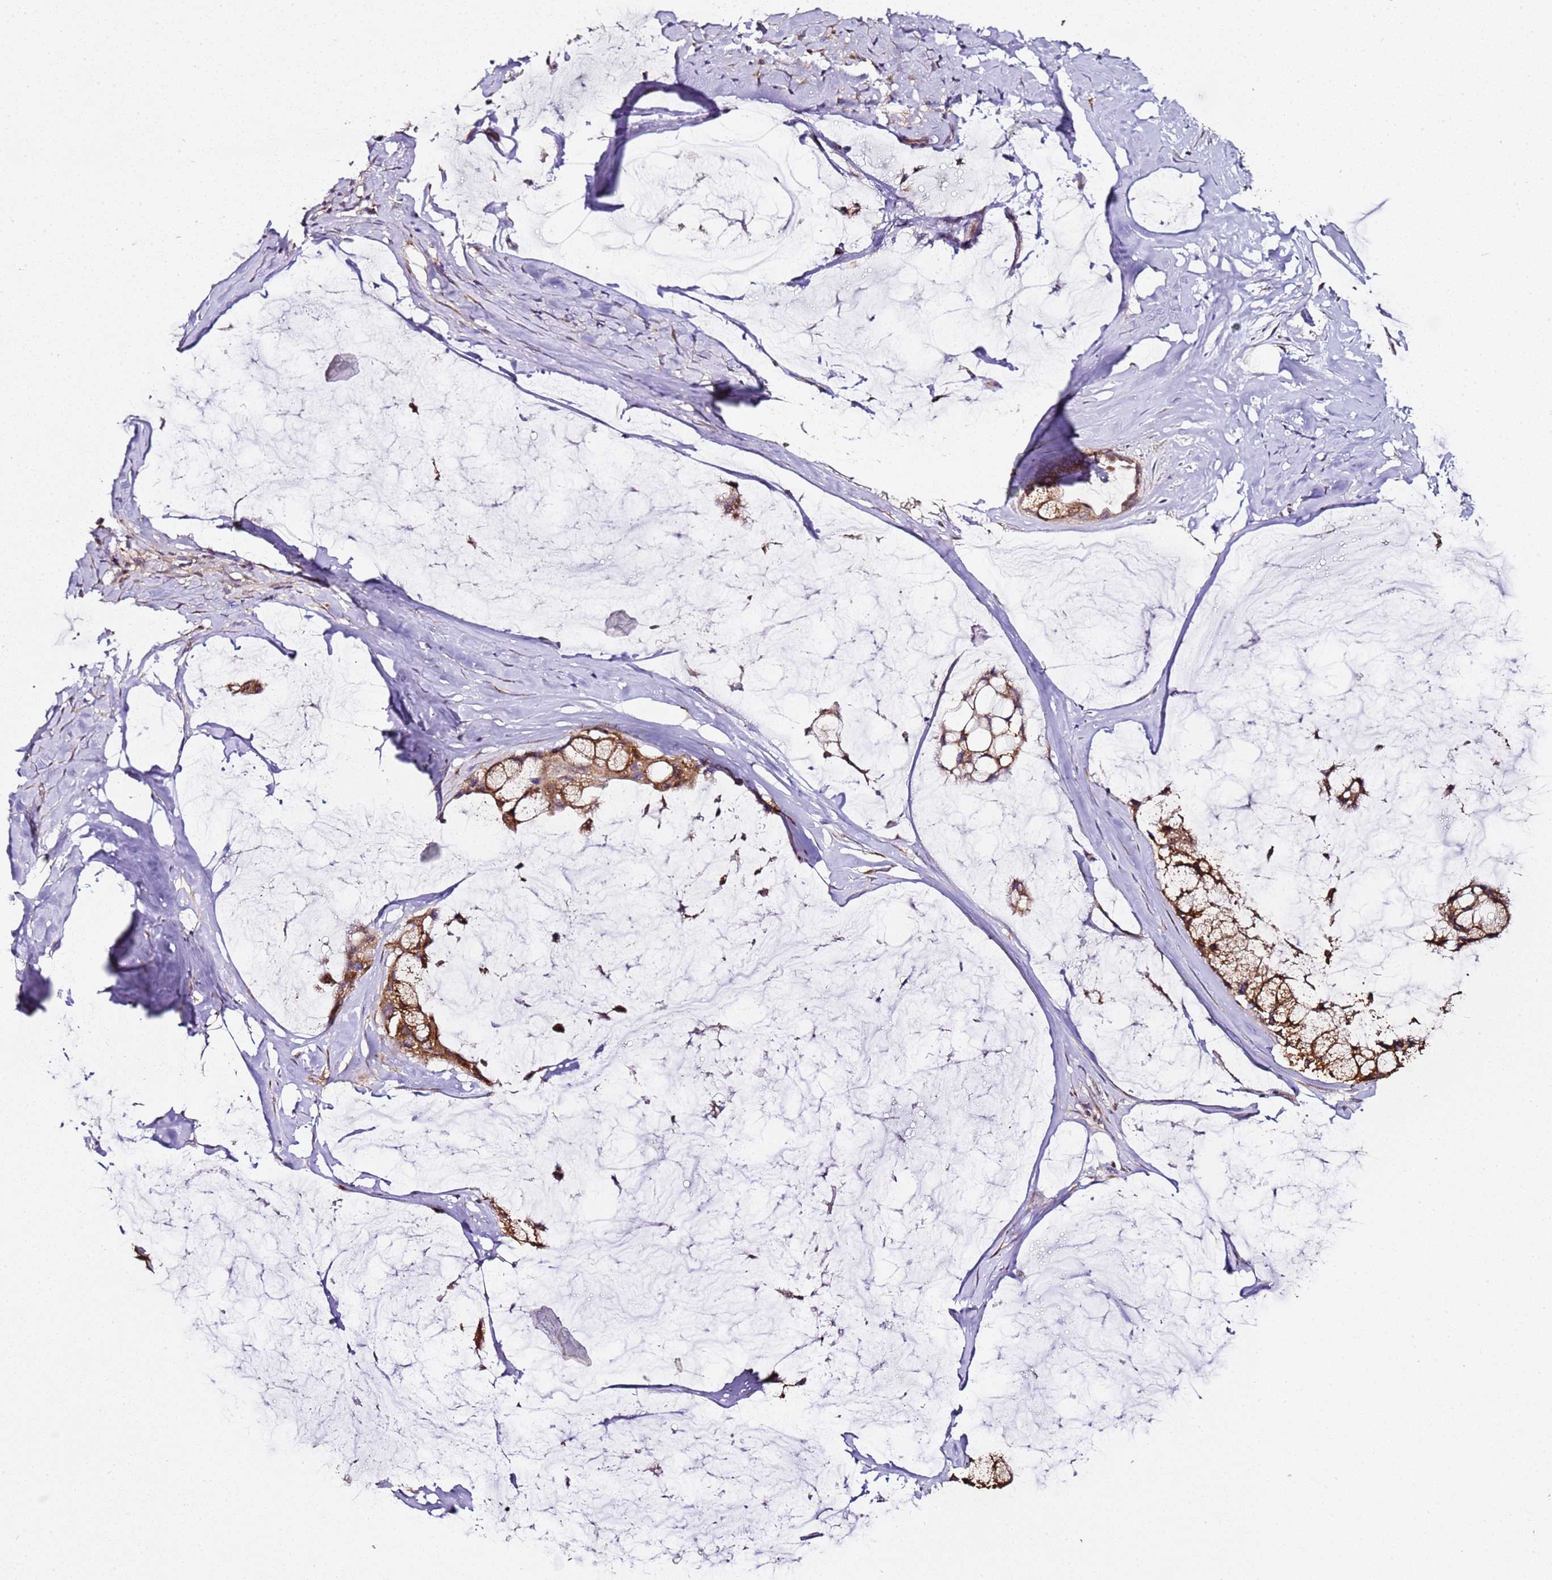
{"staining": {"intensity": "strong", "quantity": ">75%", "location": "cytoplasmic/membranous"}, "tissue": "ovarian cancer", "cell_type": "Tumor cells", "image_type": "cancer", "snomed": [{"axis": "morphology", "description": "Cystadenocarcinoma, mucinous, NOS"}, {"axis": "topography", "description": "Ovary"}], "caption": "Immunohistochemical staining of ovarian cancer exhibits high levels of strong cytoplasmic/membranous positivity in approximately >75% of tumor cells.", "gene": "MRPL49", "patient": {"sex": "female", "age": 39}}